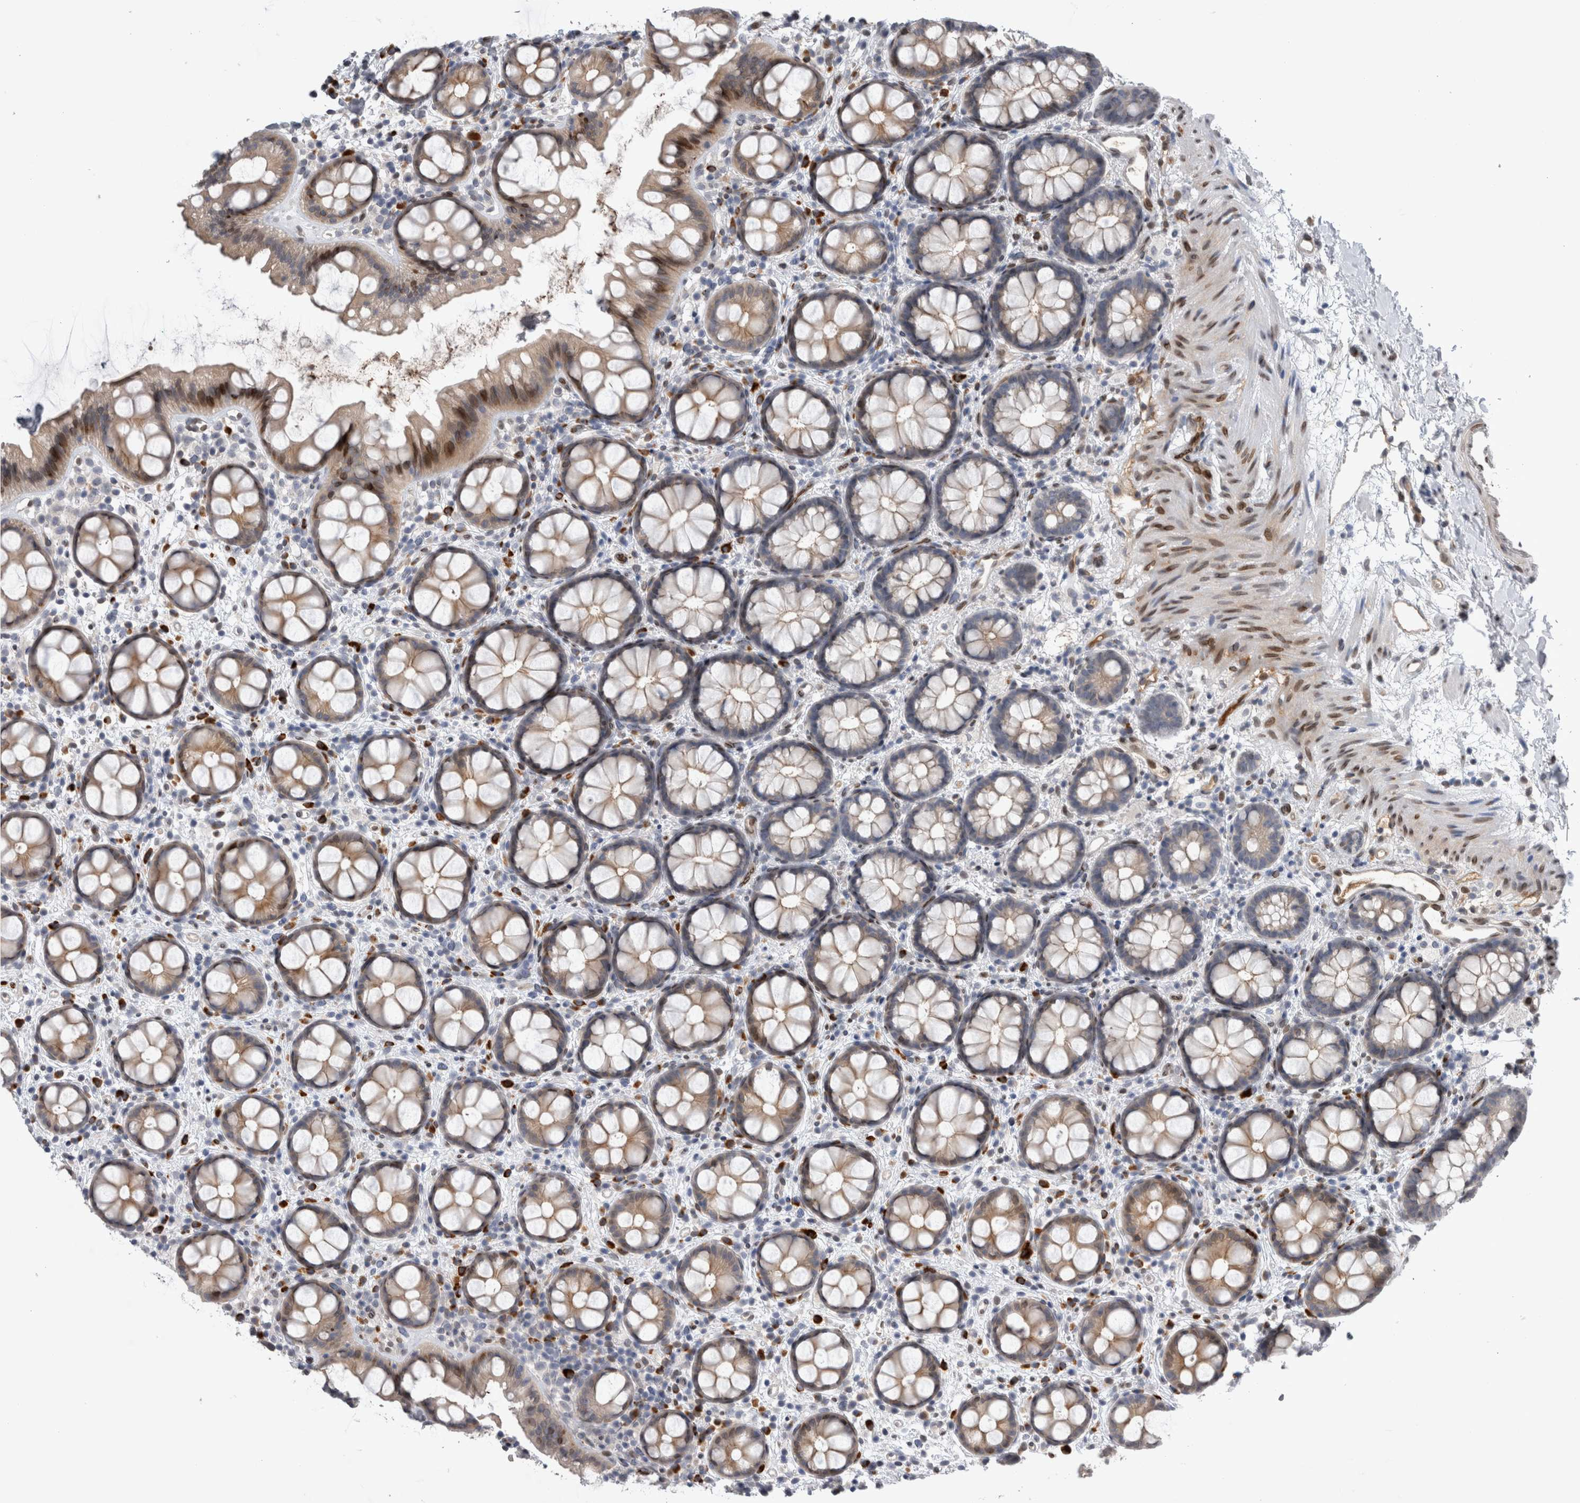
{"staining": {"intensity": "moderate", "quantity": "<25%", "location": "cytoplasmic/membranous,nuclear"}, "tissue": "rectum", "cell_type": "Glandular cells", "image_type": "normal", "snomed": [{"axis": "morphology", "description": "Normal tissue, NOS"}, {"axis": "topography", "description": "Rectum"}], "caption": "Glandular cells demonstrate low levels of moderate cytoplasmic/membranous,nuclear positivity in approximately <25% of cells in normal rectum. The staining is performed using DAB brown chromogen to label protein expression. The nuclei are counter-stained blue using hematoxylin.", "gene": "DMTN", "patient": {"sex": "female", "age": 65}}